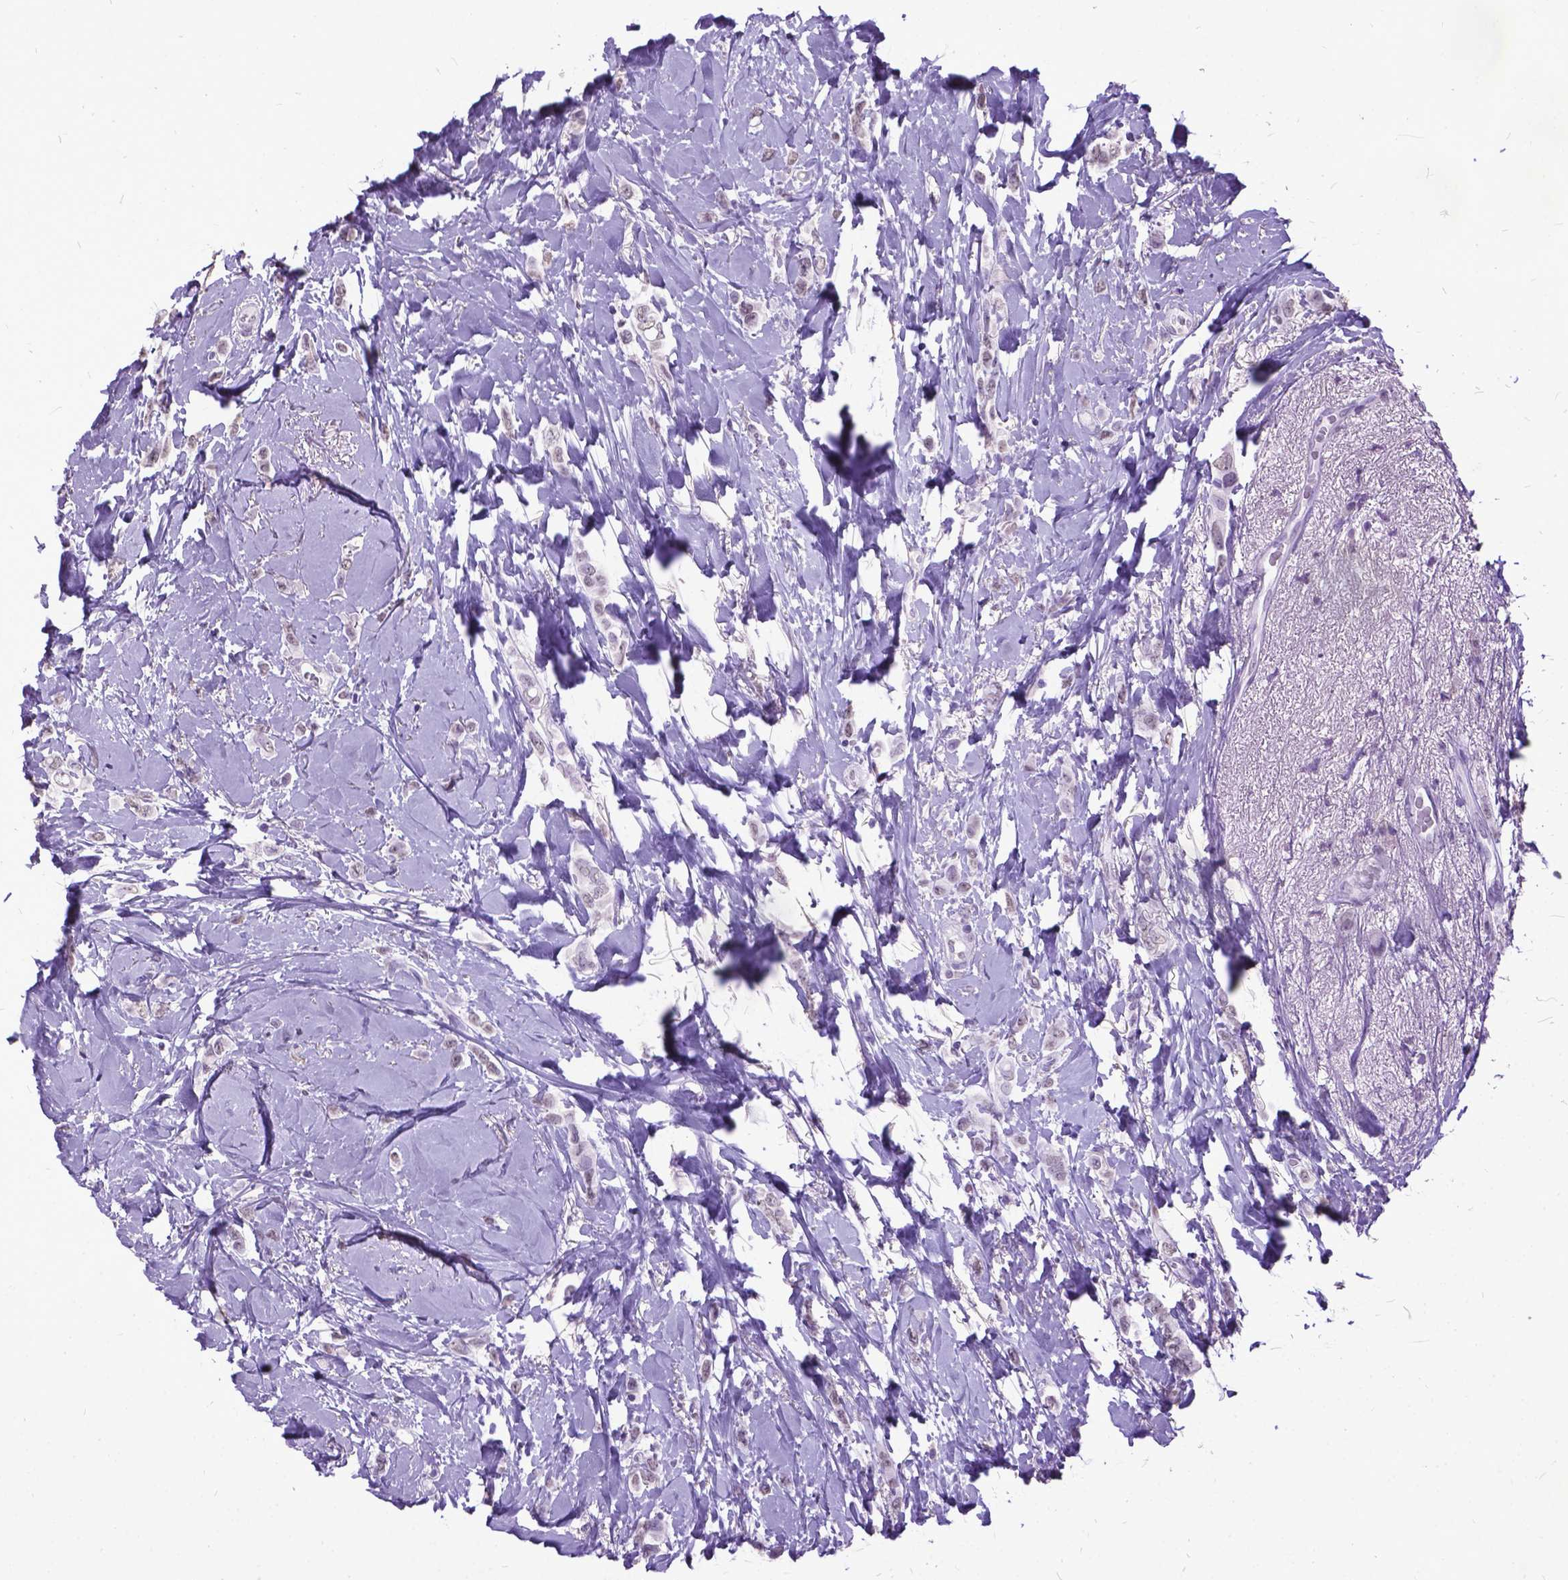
{"staining": {"intensity": "negative", "quantity": "none", "location": "none"}, "tissue": "breast cancer", "cell_type": "Tumor cells", "image_type": "cancer", "snomed": [{"axis": "morphology", "description": "Lobular carcinoma"}, {"axis": "topography", "description": "Breast"}], "caption": "The immunohistochemistry (IHC) image has no significant staining in tumor cells of breast cancer (lobular carcinoma) tissue.", "gene": "MARCHF10", "patient": {"sex": "female", "age": 66}}